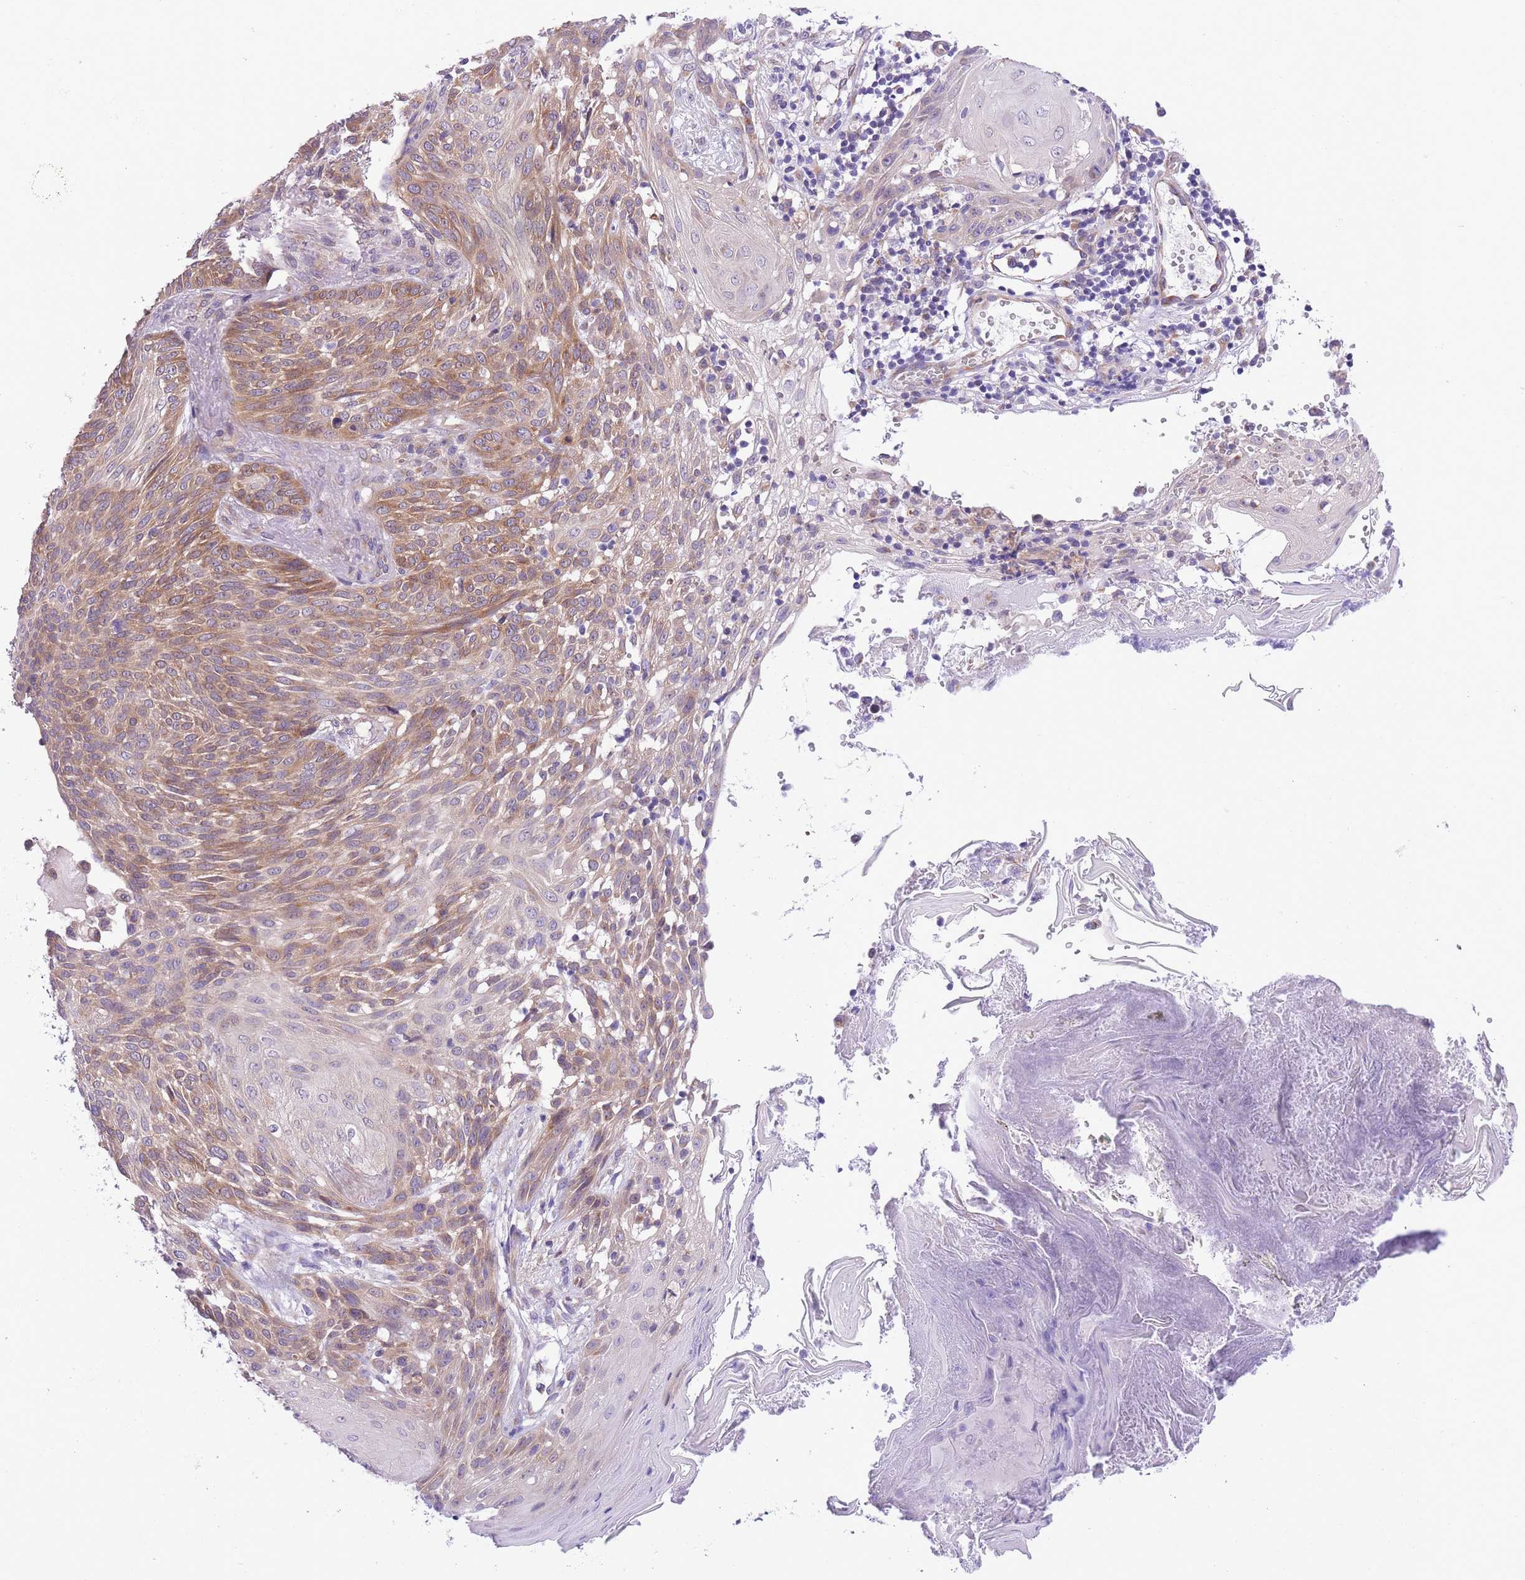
{"staining": {"intensity": "moderate", "quantity": ">75%", "location": "cytoplasmic/membranous"}, "tissue": "skin cancer", "cell_type": "Tumor cells", "image_type": "cancer", "snomed": [{"axis": "morphology", "description": "Basal cell carcinoma"}, {"axis": "topography", "description": "Skin"}], "caption": "Immunohistochemistry (IHC) staining of skin basal cell carcinoma, which exhibits medium levels of moderate cytoplasmic/membranous staining in approximately >75% of tumor cells indicating moderate cytoplasmic/membranous protein staining. The staining was performed using DAB (brown) for protein detection and nuclei were counterstained in hematoxylin (blue).", "gene": "WWOX", "patient": {"sex": "female", "age": 86}}